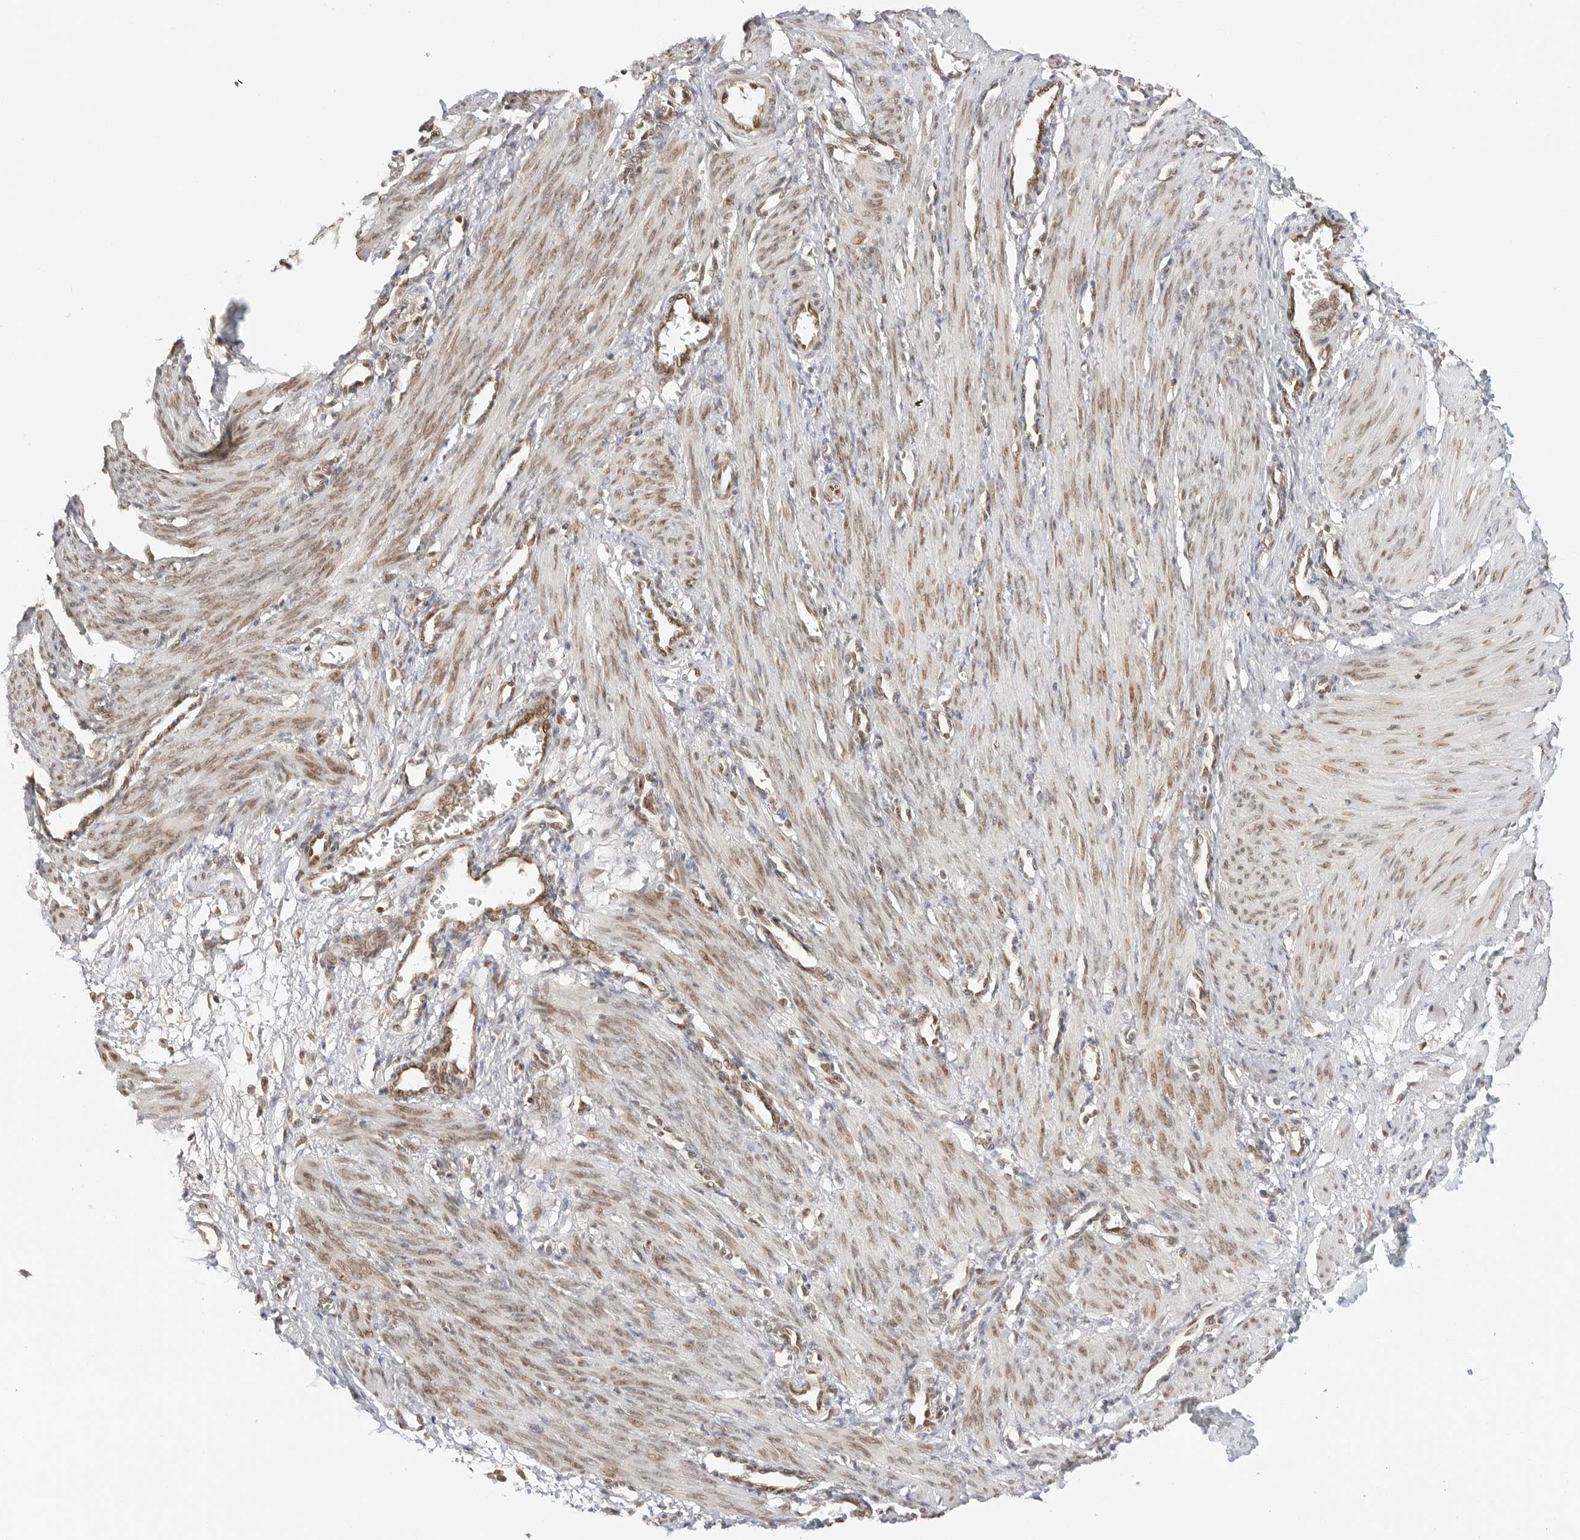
{"staining": {"intensity": "moderate", "quantity": ">75%", "location": "nuclear"}, "tissue": "smooth muscle", "cell_type": "Smooth muscle cells", "image_type": "normal", "snomed": [{"axis": "morphology", "description": "Normal tissue, NOS"}, {"axis": "topography", "description": "Endometrium"}], "caption": "Smooth muscle cells demonstrate medium levels of moderate nuclear expression in approximately >75% of cells in unremarkable human smooth muscle.", "gene": "POLH", "patient": {"sex": "female", "age": 33}}